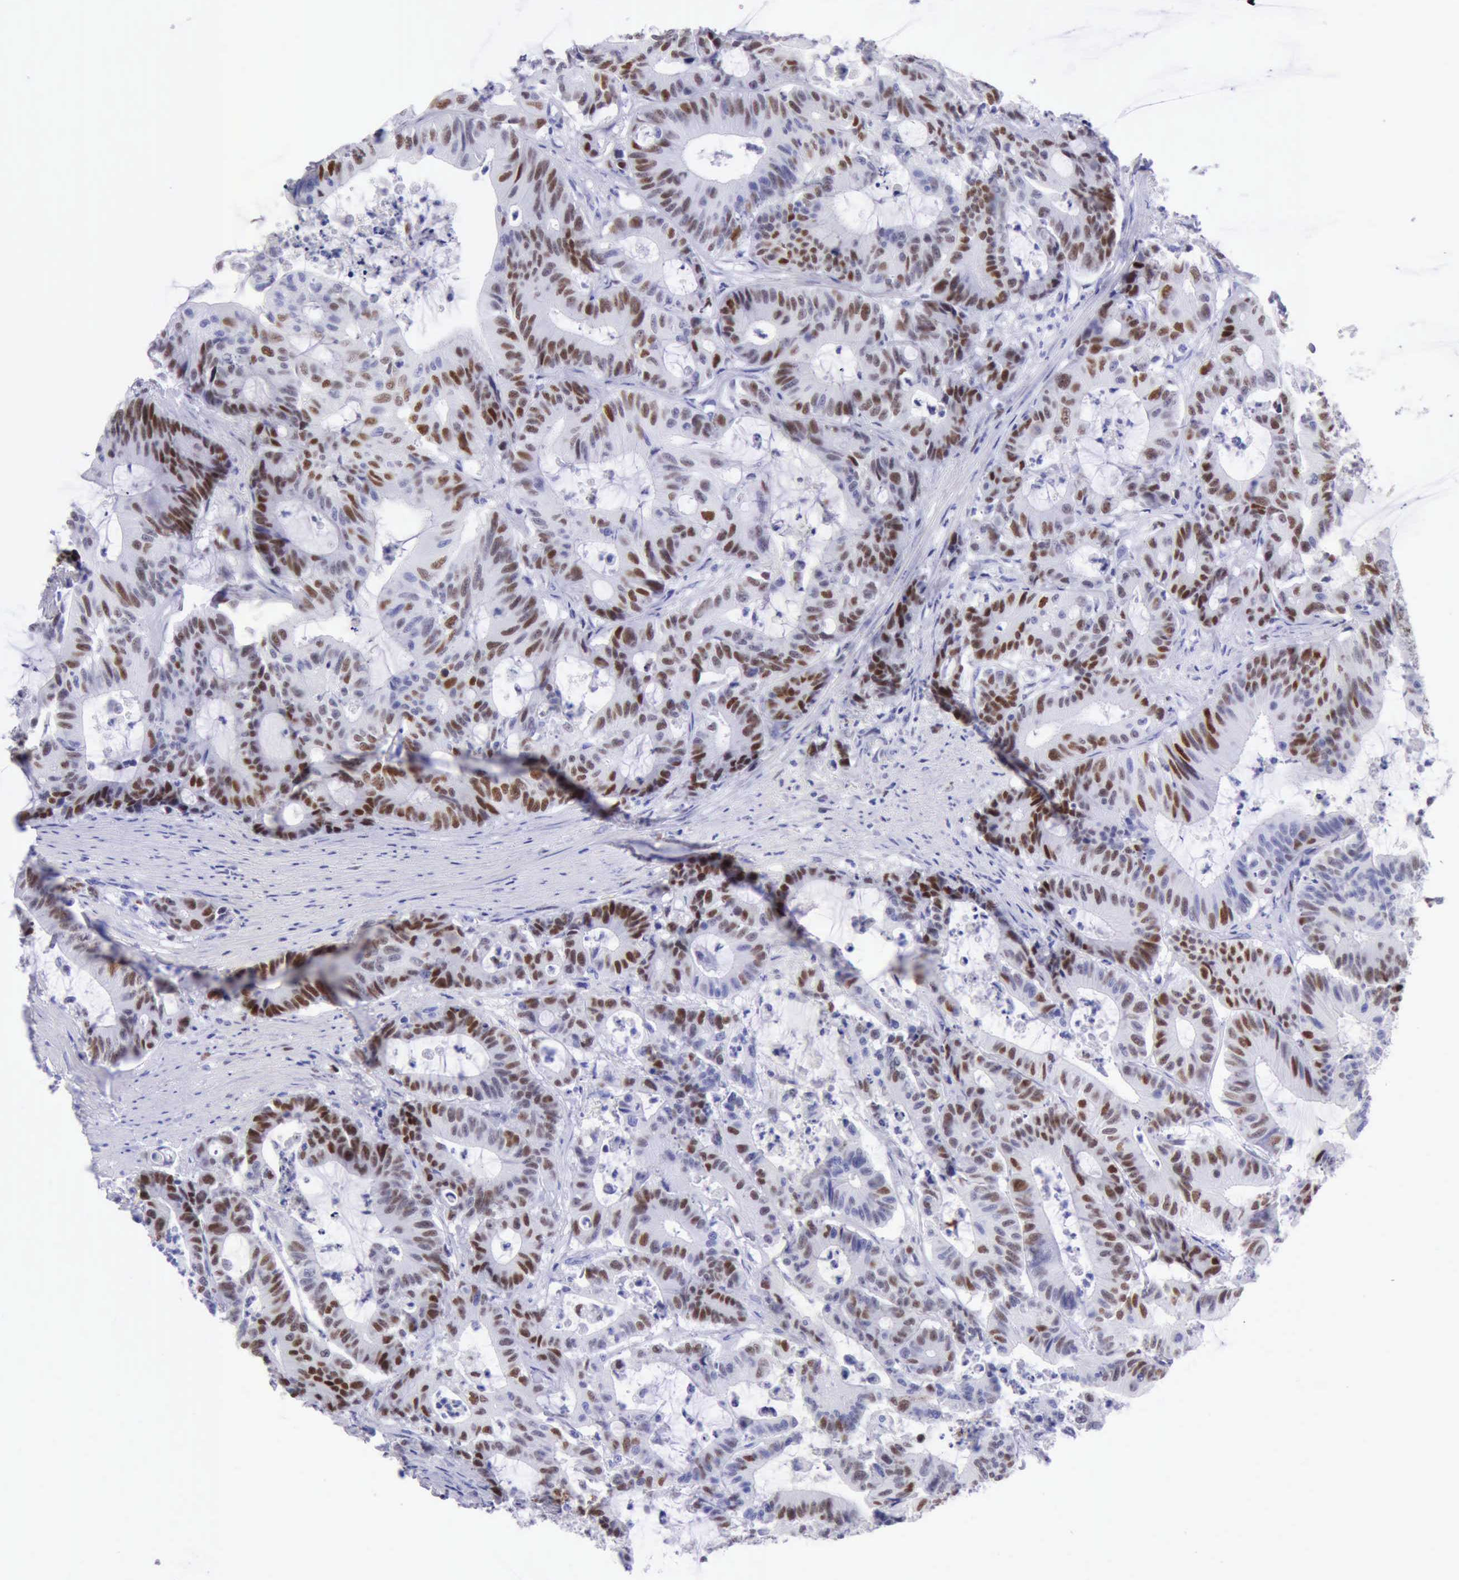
{"staining": {"intensity": "strong", "quantity": "25%-75%", "location": "nuclear"}, "tissue": "colorectal cancer", "cell_type": "Tumor cells", "image_type": "cancer", "snomed": [{"axis": "morphology", "description": "Adenocarcinoma, NOS"}, {"axis": "topography", "description": "Colon"}], "caption": "The micrograph displays immunohistochemical staining of colorectal adenocarcinoma. There is strong nuclear expression is present in approximately 25%-75% of tumor cells.", "gene": "MCM2", "patient": {"sex": "female", "age": 84}}